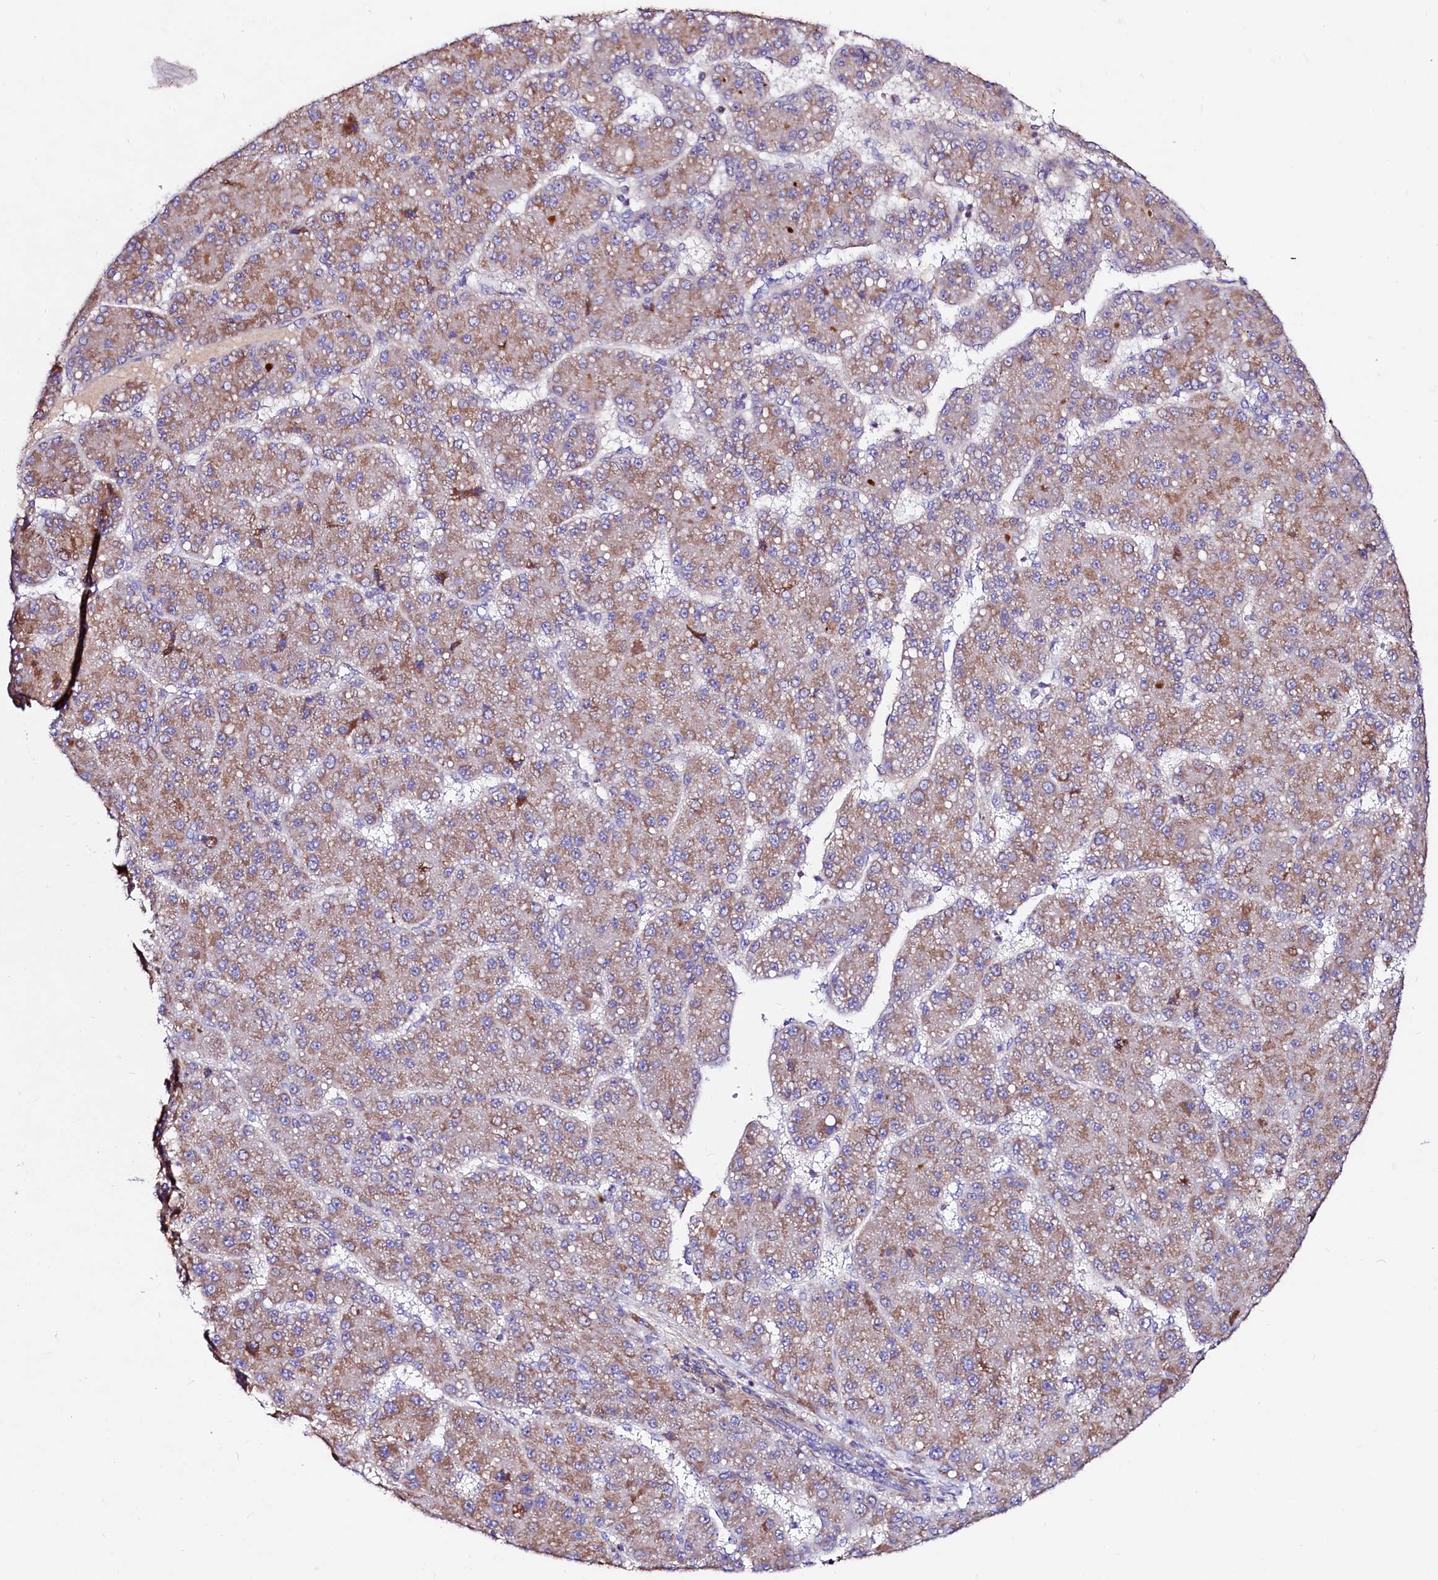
{"staining": {"intensity": "weak", "quantity": ">75%", "location": "cytoplasmic/membranous"}, "tissue": "liver cancer", "cell_type": "Tumor cells", "image_type": "cancer", "snomed": [{"axis": "morphology", "description": "Carcinoma, Hepatocellular, NOS"}, {"axis": "topography", "description": "Liver"}], "caption": "This histopathology image demonstrates liver cancer stained with immunohistochemistry to label a protein in brown. The cytoplasmic/membranous of tumor cells show weak positivity for the protein. Nuclei are counter-stained blue.", "gene": "CIAO3", "patient": {"sex": "male", "age": 67}}